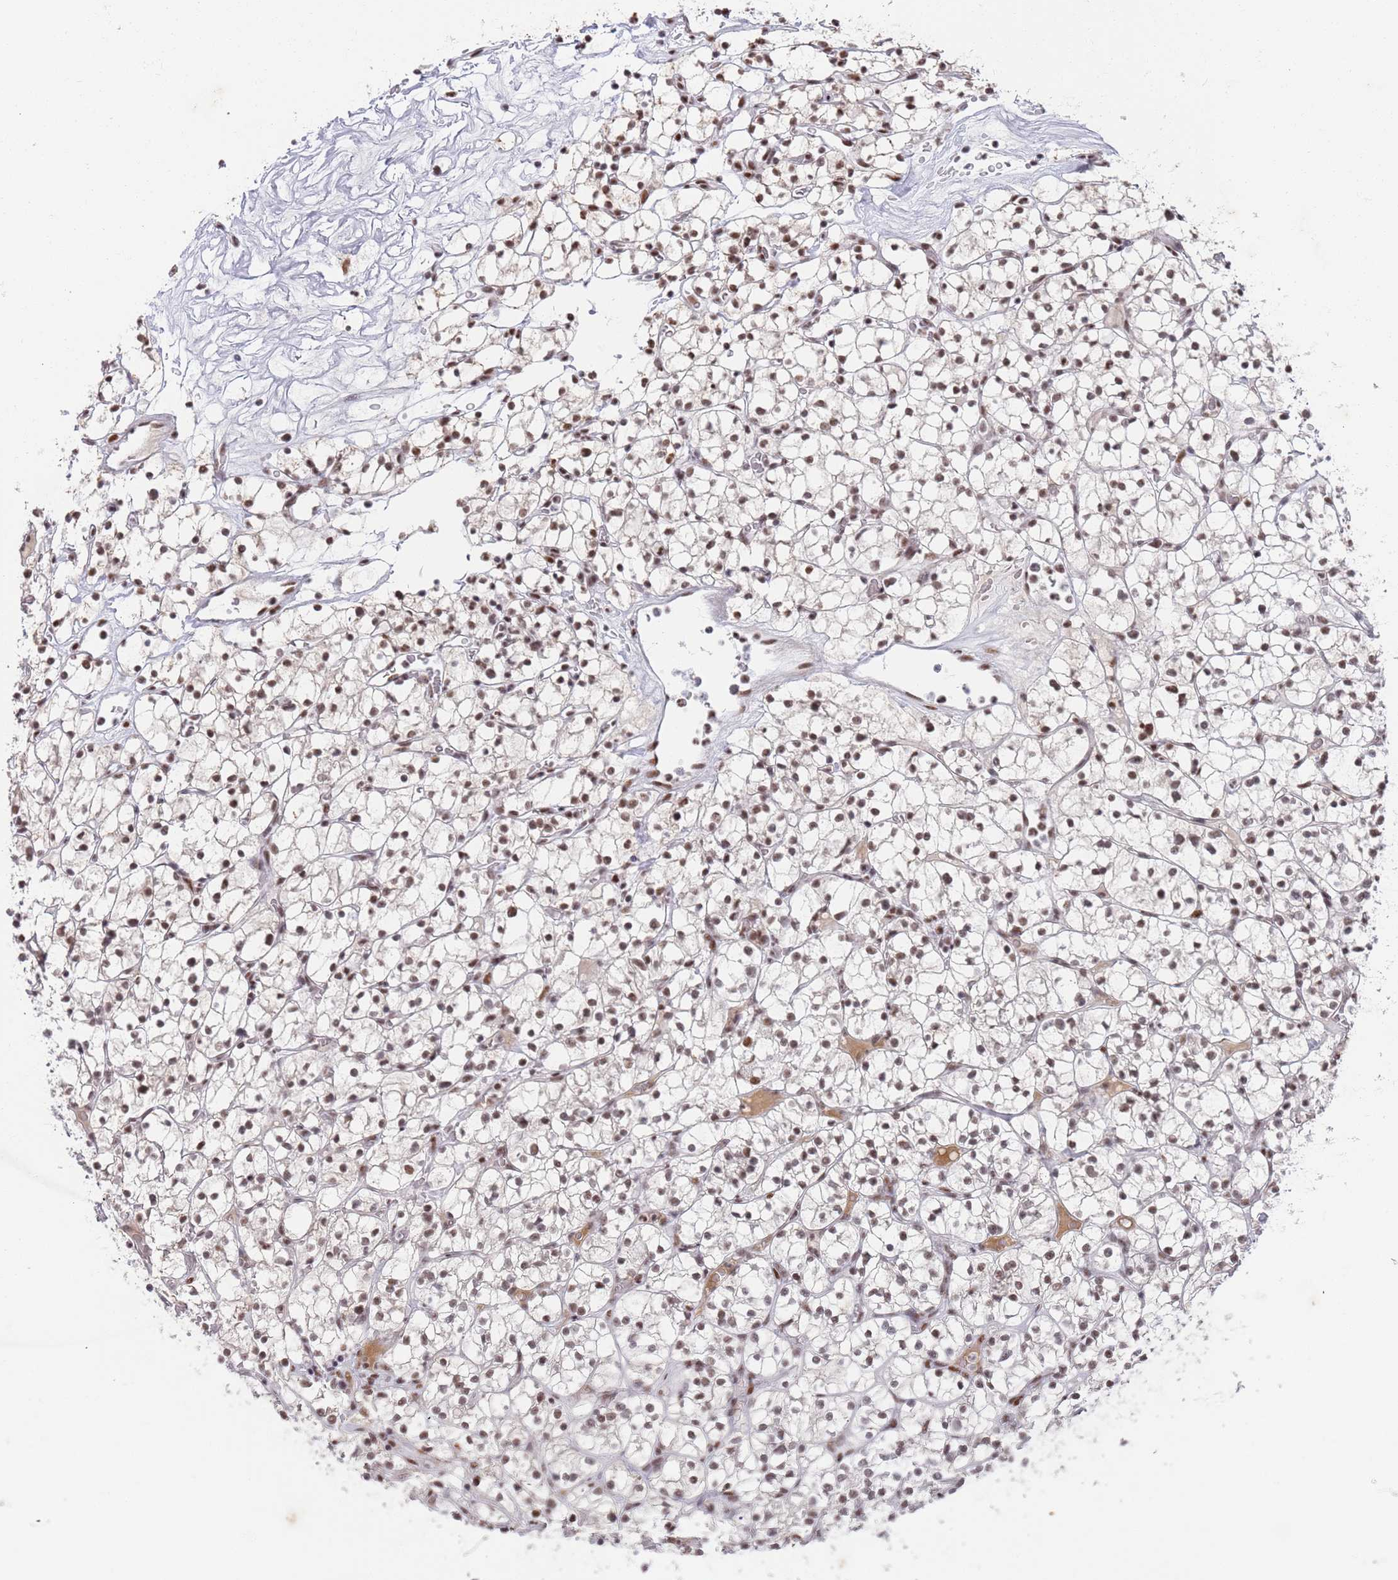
{"staining": {"intensity": "moderate", "quantity": "25%-75%", "location": "nuclear"}, "tissue": "renal cancer", "cell_type": "Tumor cells", "image_type": "cancer", "snomed": [{"axis": "morphology", "description": "Adenocarcinoma, NOS"}, {"axis": "topography", "description": "Kidney"}], "caption": "Human adenocarcinoma (renal) stained with a protein marker displays moderate staining in tumor cells.", "gene": "AKAP8L", "patient": {"sex": "female", "age": 64}}